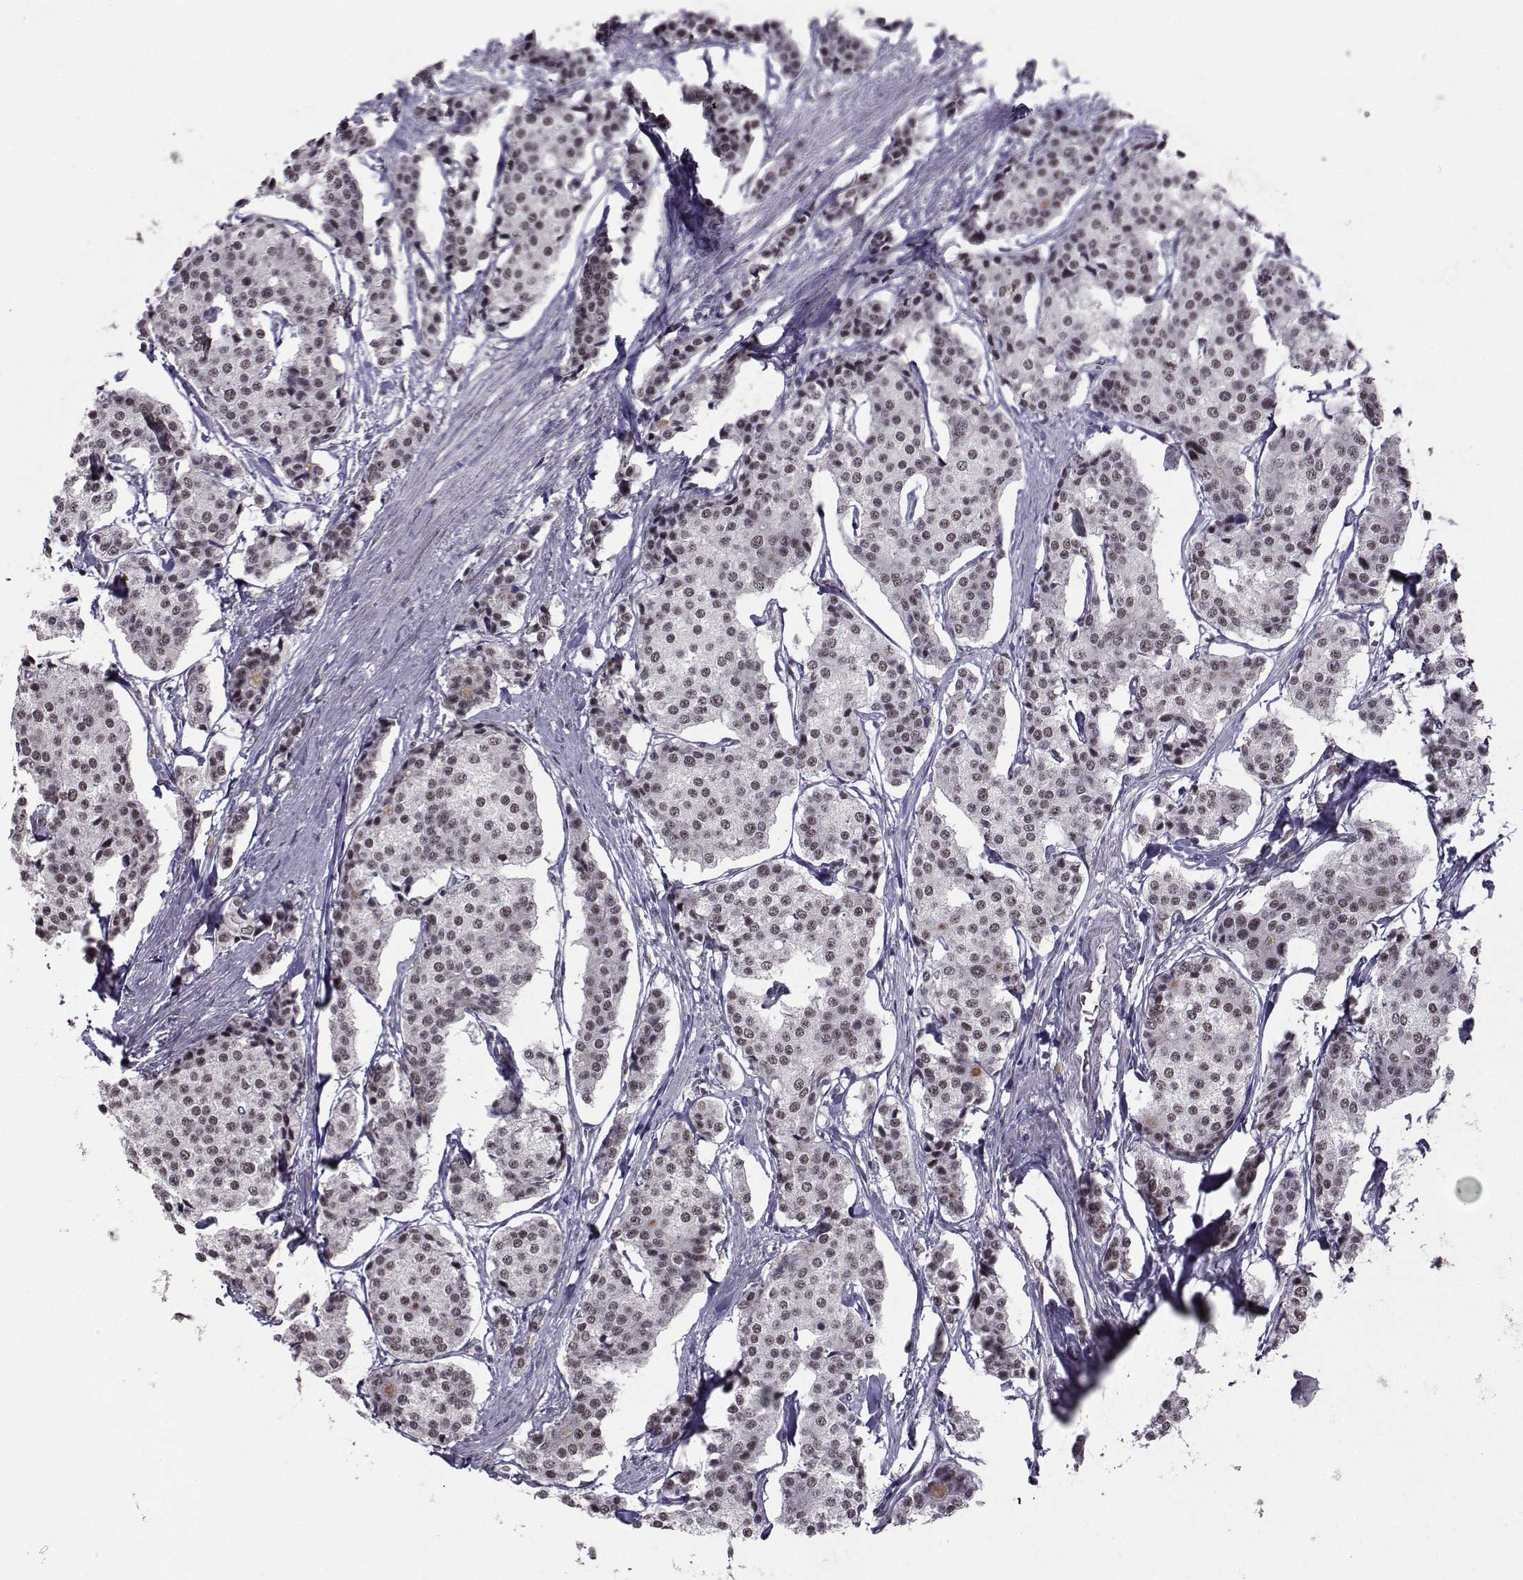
{"staining": {"intensity": "weak", "quantity": "25%-75%", "location": "nuclear"}, "tissue": "carcinoid", "cell_type": "Tumor cells", "image_type": "cancer", "snomed": [{"axis": "morphology", "description": "Carcinoid, malignant, NOS"}, {"axis": "topography", "description": "Small intestine"}], "caption": "Weak nuclear staining is identified in approximately 25%-75% of tumor cells in carcinoid. (DAB (3,3'-diaminobenzidine) IHC with brightfield microscopy, high magnification).", "gene": "LIN28A", "patient": {"sex": "female", "age": 65}}